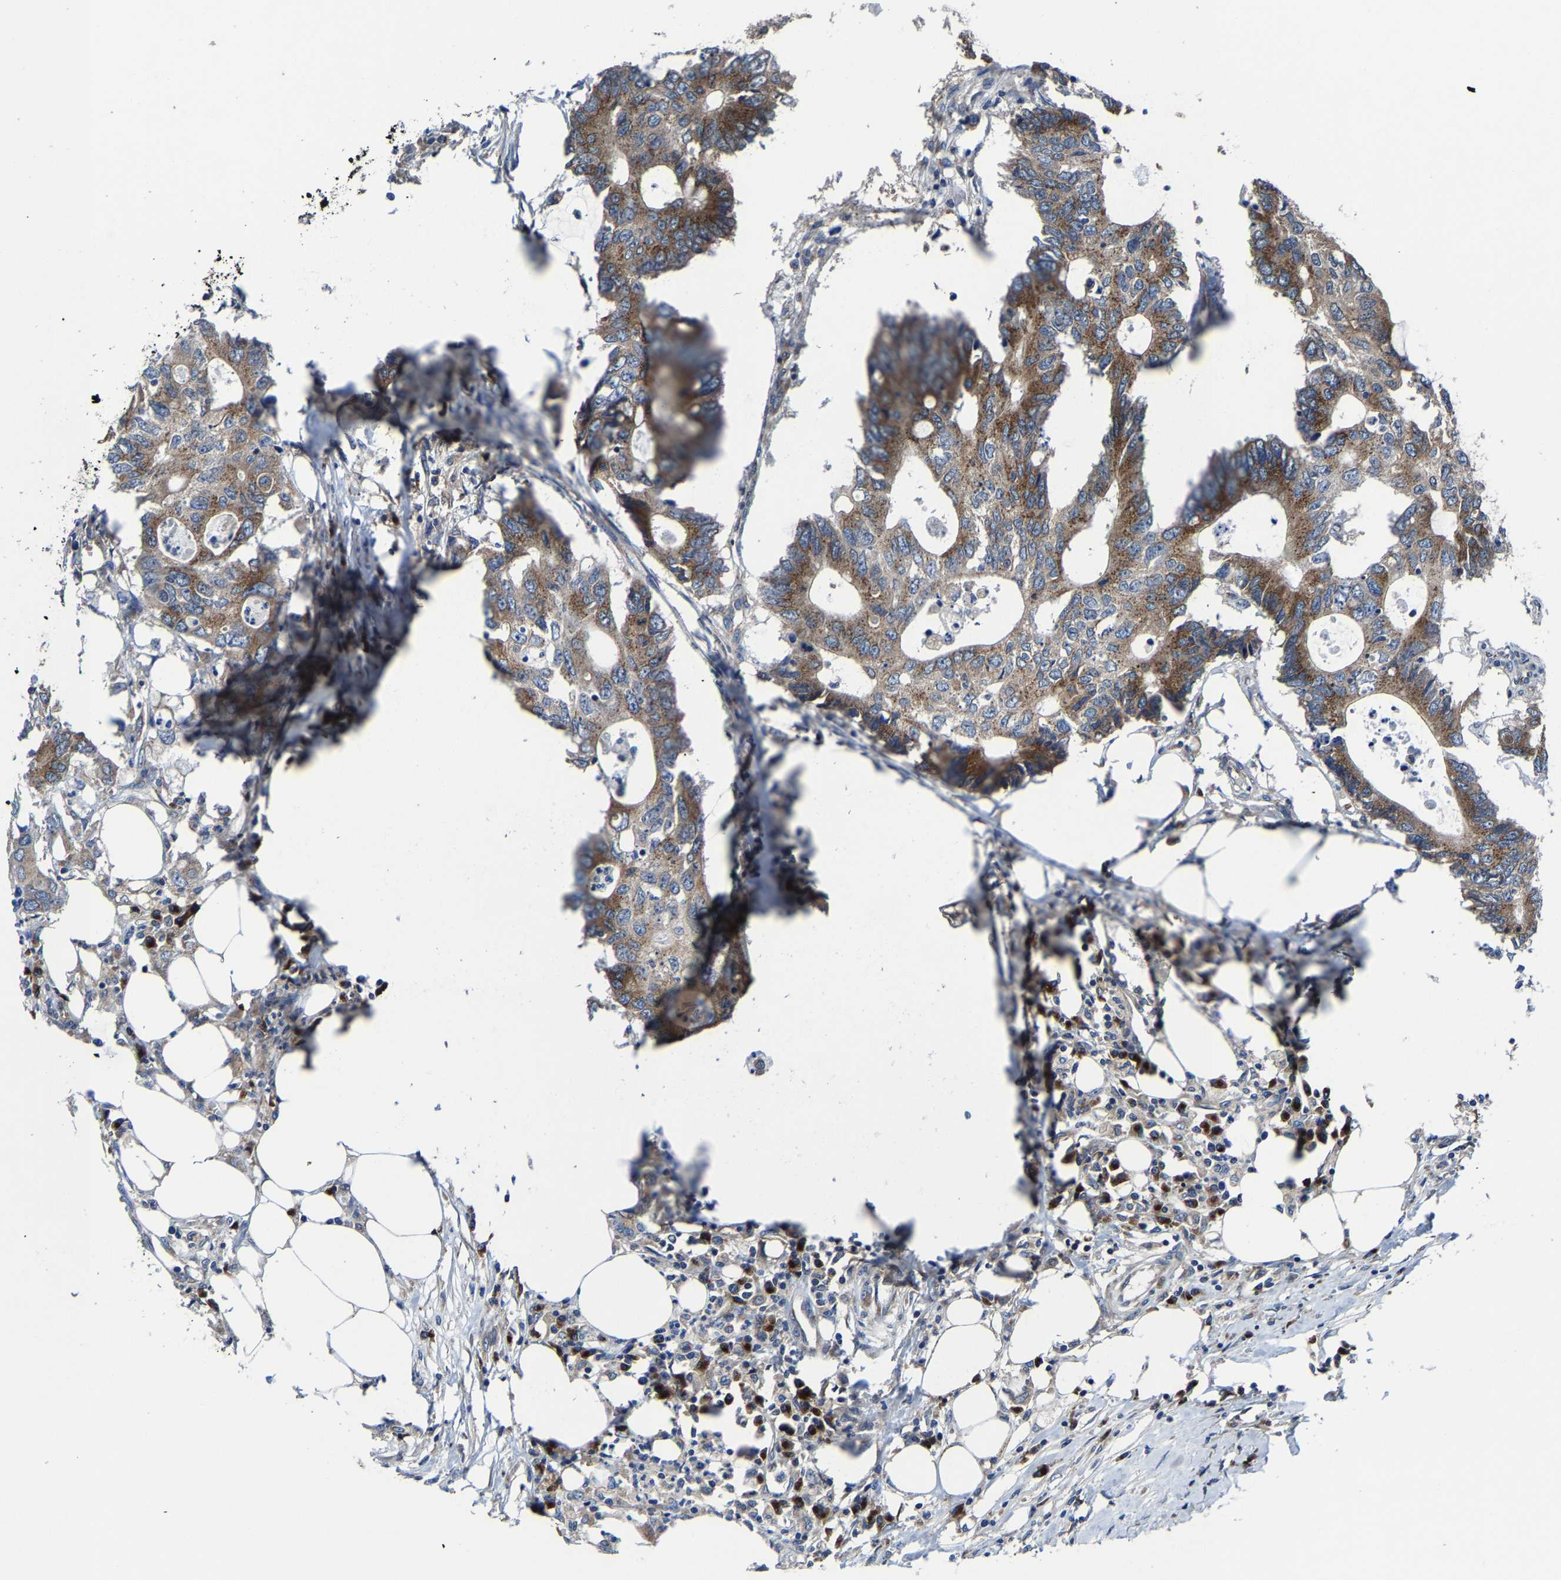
{"staining": {"intensity": "moderate", "quantity": ">75%", "location": "cytoplasmic/membranous"}, "tissue": "colorectal cancer", "cell_type": "Tumor cells", "image_type": "cancer", "snomed": [{"axis": "morphology", "description": "Adenocarcinoma, NOS"}, {"axis": "topography", "description": "Colon"}], "caption": "Human colorectal cancer stained for a protein (brown) exhibits moderate cytoplasmic/membranous positive positivity in approximately >75% of tumor cells.", "gene": "EBAG9", "patient": {"sex": "male", "age": 71}}